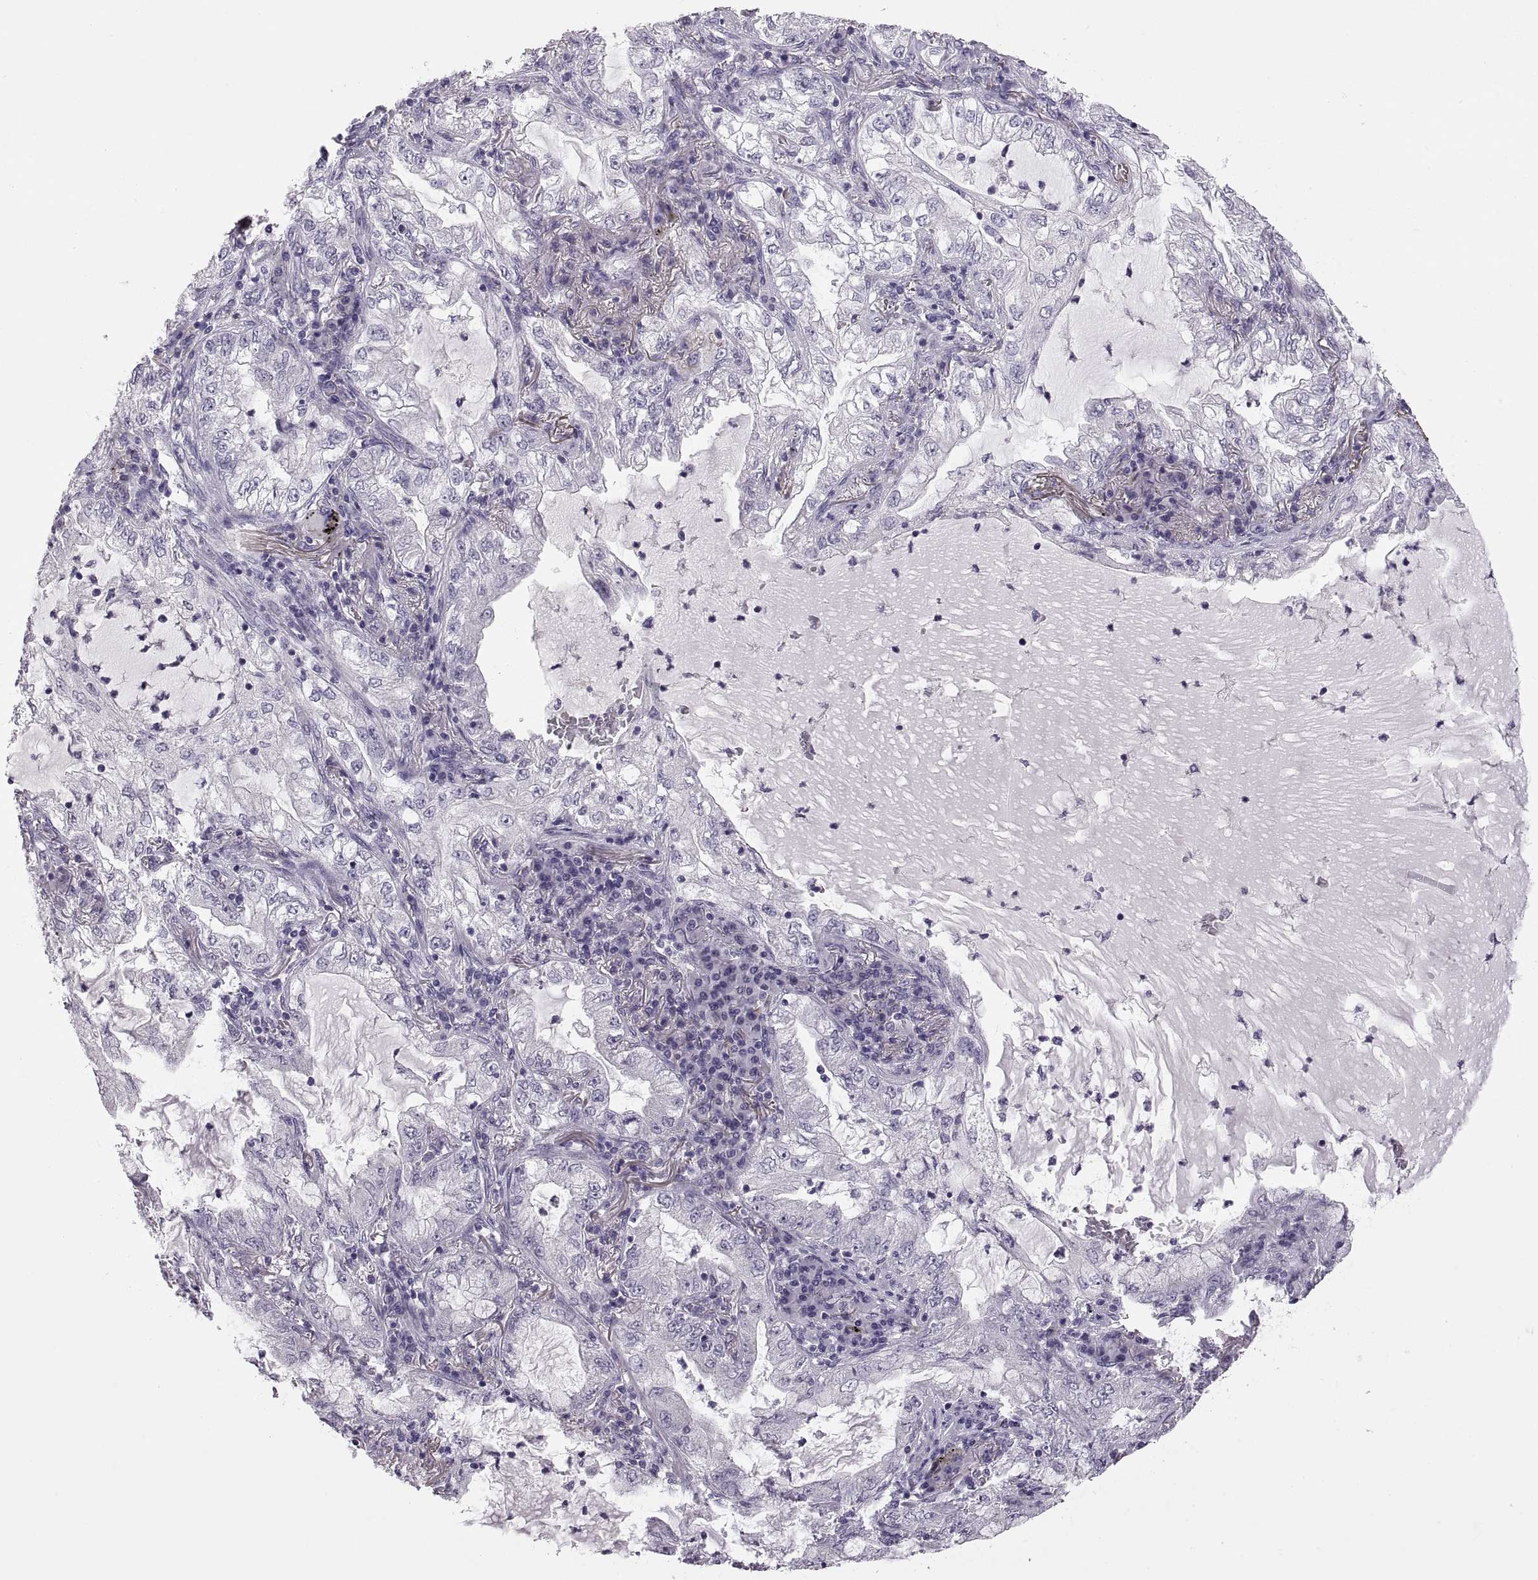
{"staining": {"intensity": "negative", "quantity": "none", "location": "none"}, "tissue": "lung cancer", "cell_type": "Tumor cells", "image_type": "cancer", "snomed": [{"axis": "morphology", "description": "Adenocarcinoma, NOS"}, {"axis": "topography", "description": "Lung"}], "caption": "Human adenocarcinoma (lung) stained for a protein using immunohistochemistry (IHC) displays no expression in tumor cells.", "gene": "ADH6", "patient": {"sex": "female", "age": 73}}